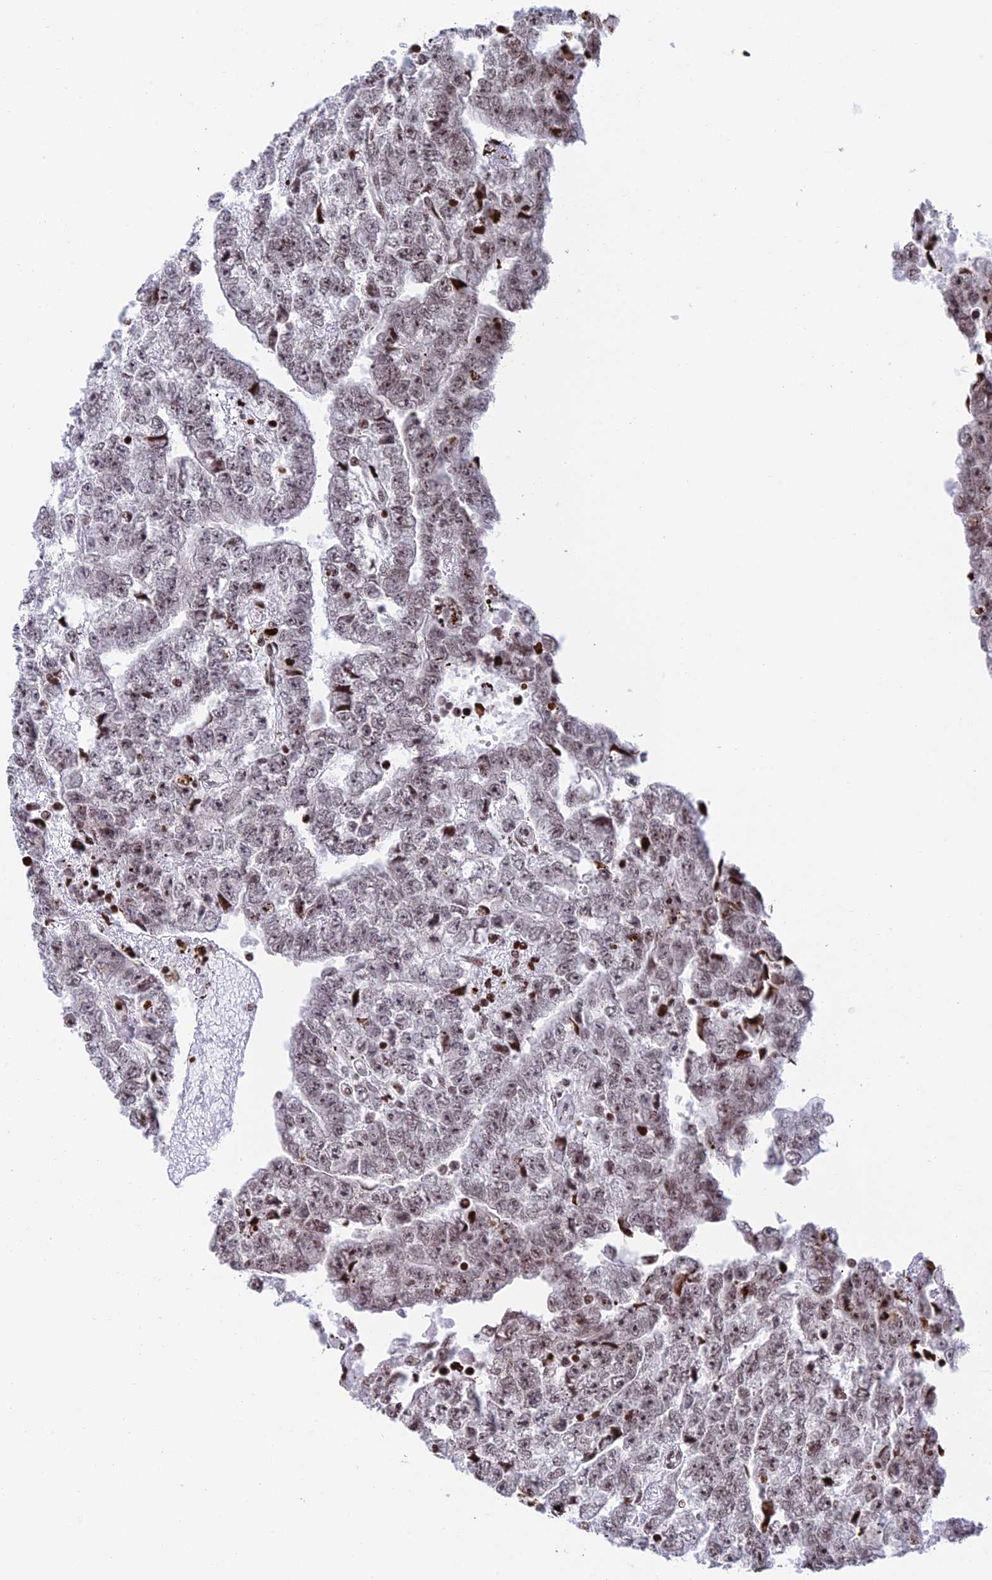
{"staining": {"intensity": "weak", "quantity": "25%-75%", "location": "nuclear"}, "tissue": "testis cancer", "cell_type": "Tumor cells", "image_type": "cancer", "snomed": [{"axis": "morphology", "description": "Carcinoma, Embryonal, NOS"}, {"axis": "topography", "description": "Testis"}], "caption": "Protein expression by immunohistochemistry demonstrates weak nuclear staining in about 25%-75% of tumor cells in testis cancer (embryonal carcinoma).", "gene": "RPAP1", "patient": {"sex": "male", "age": 25}}